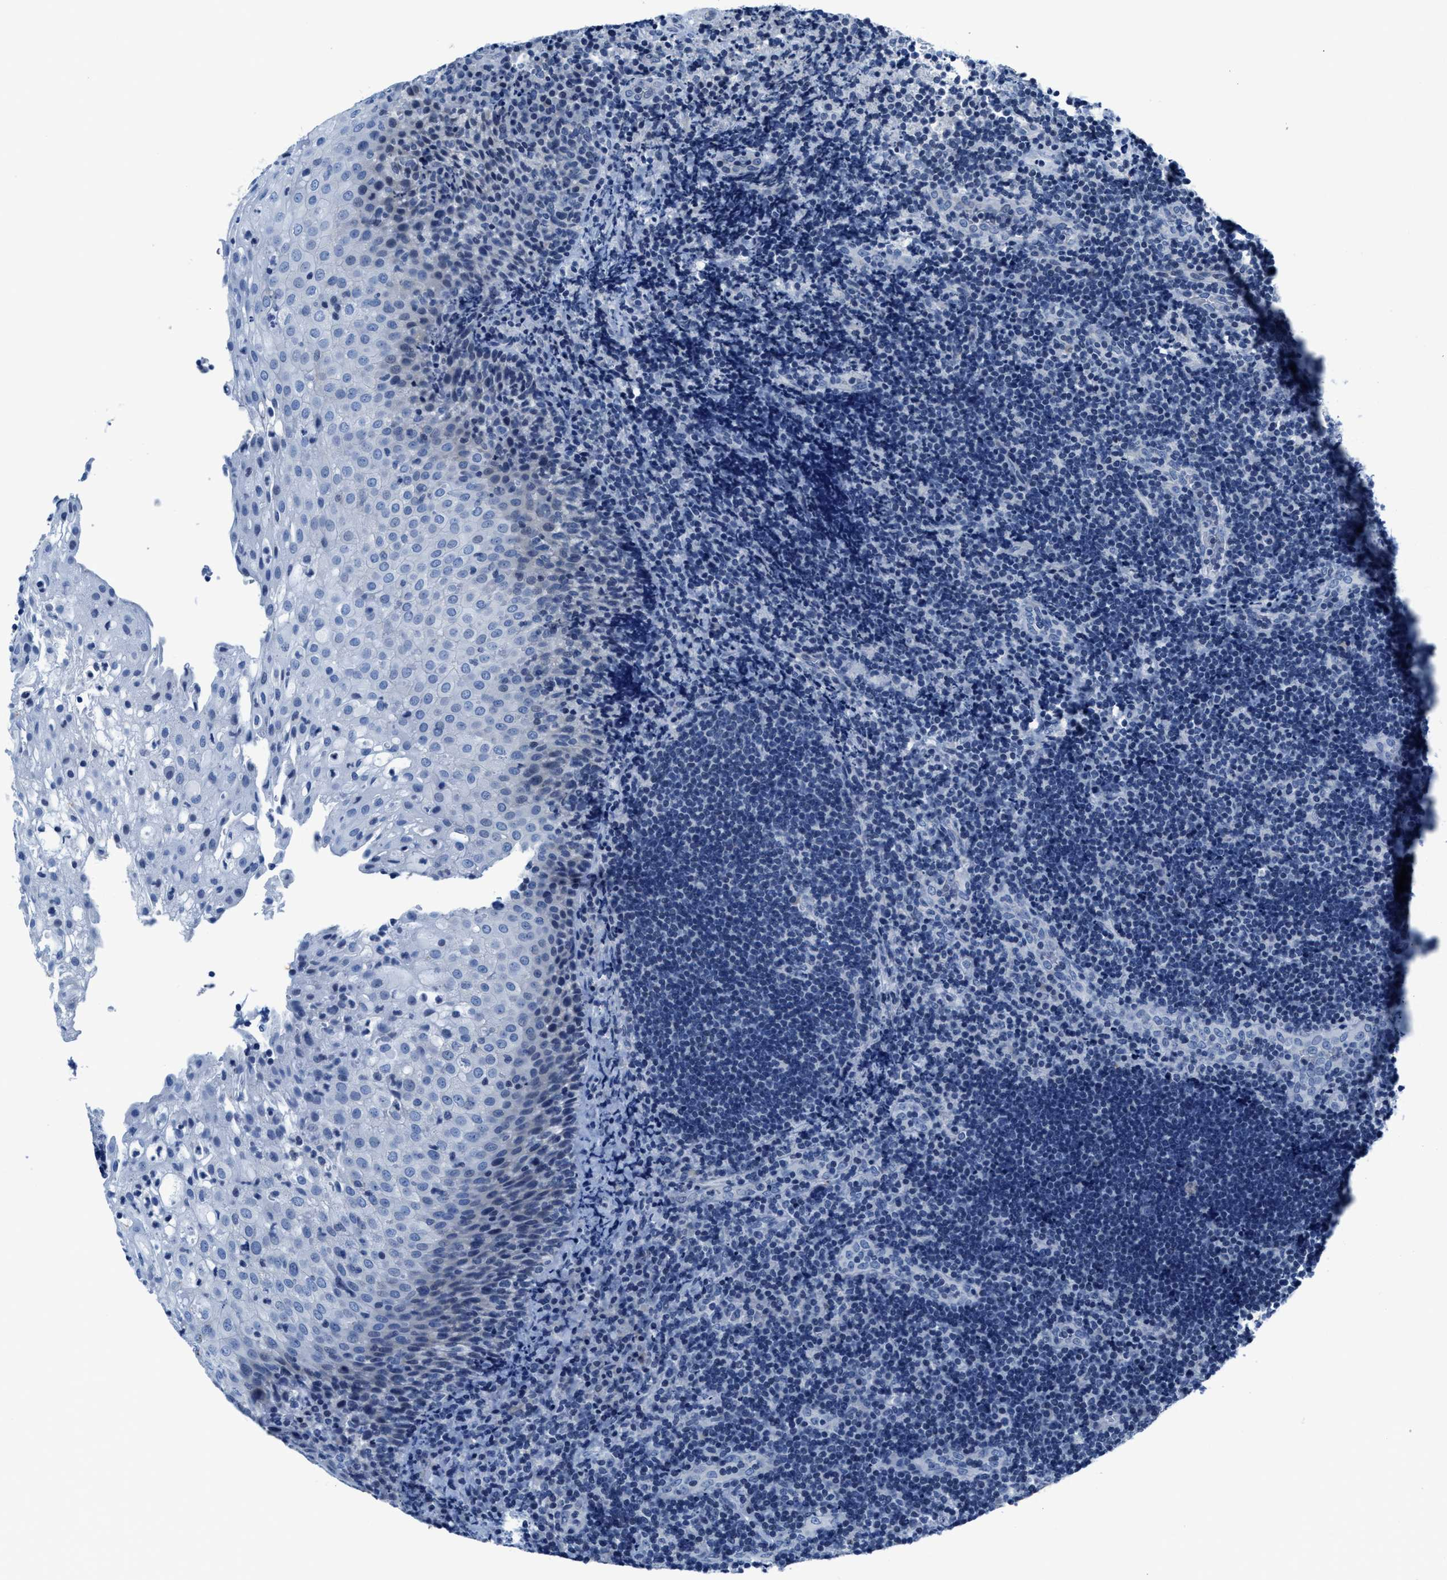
{"staining": {"intensity": "negative", "quantity": "none", "location": "none"}, "tissue": "lymphoma", "cell_type": "Tumor cells", "image_type": "cancer", "snomed": [{"axis": "morphology", "description": "Malignant lymphoma, non-Hodgkin's type, High grade"}, {"axis": "topography", "description": "Tonsil"}], "caption": "Tumor cells are negative for protein expression in human lymphoma.", "gene": "ASZ1", "patient": {"sex": "female", "age": 36}}